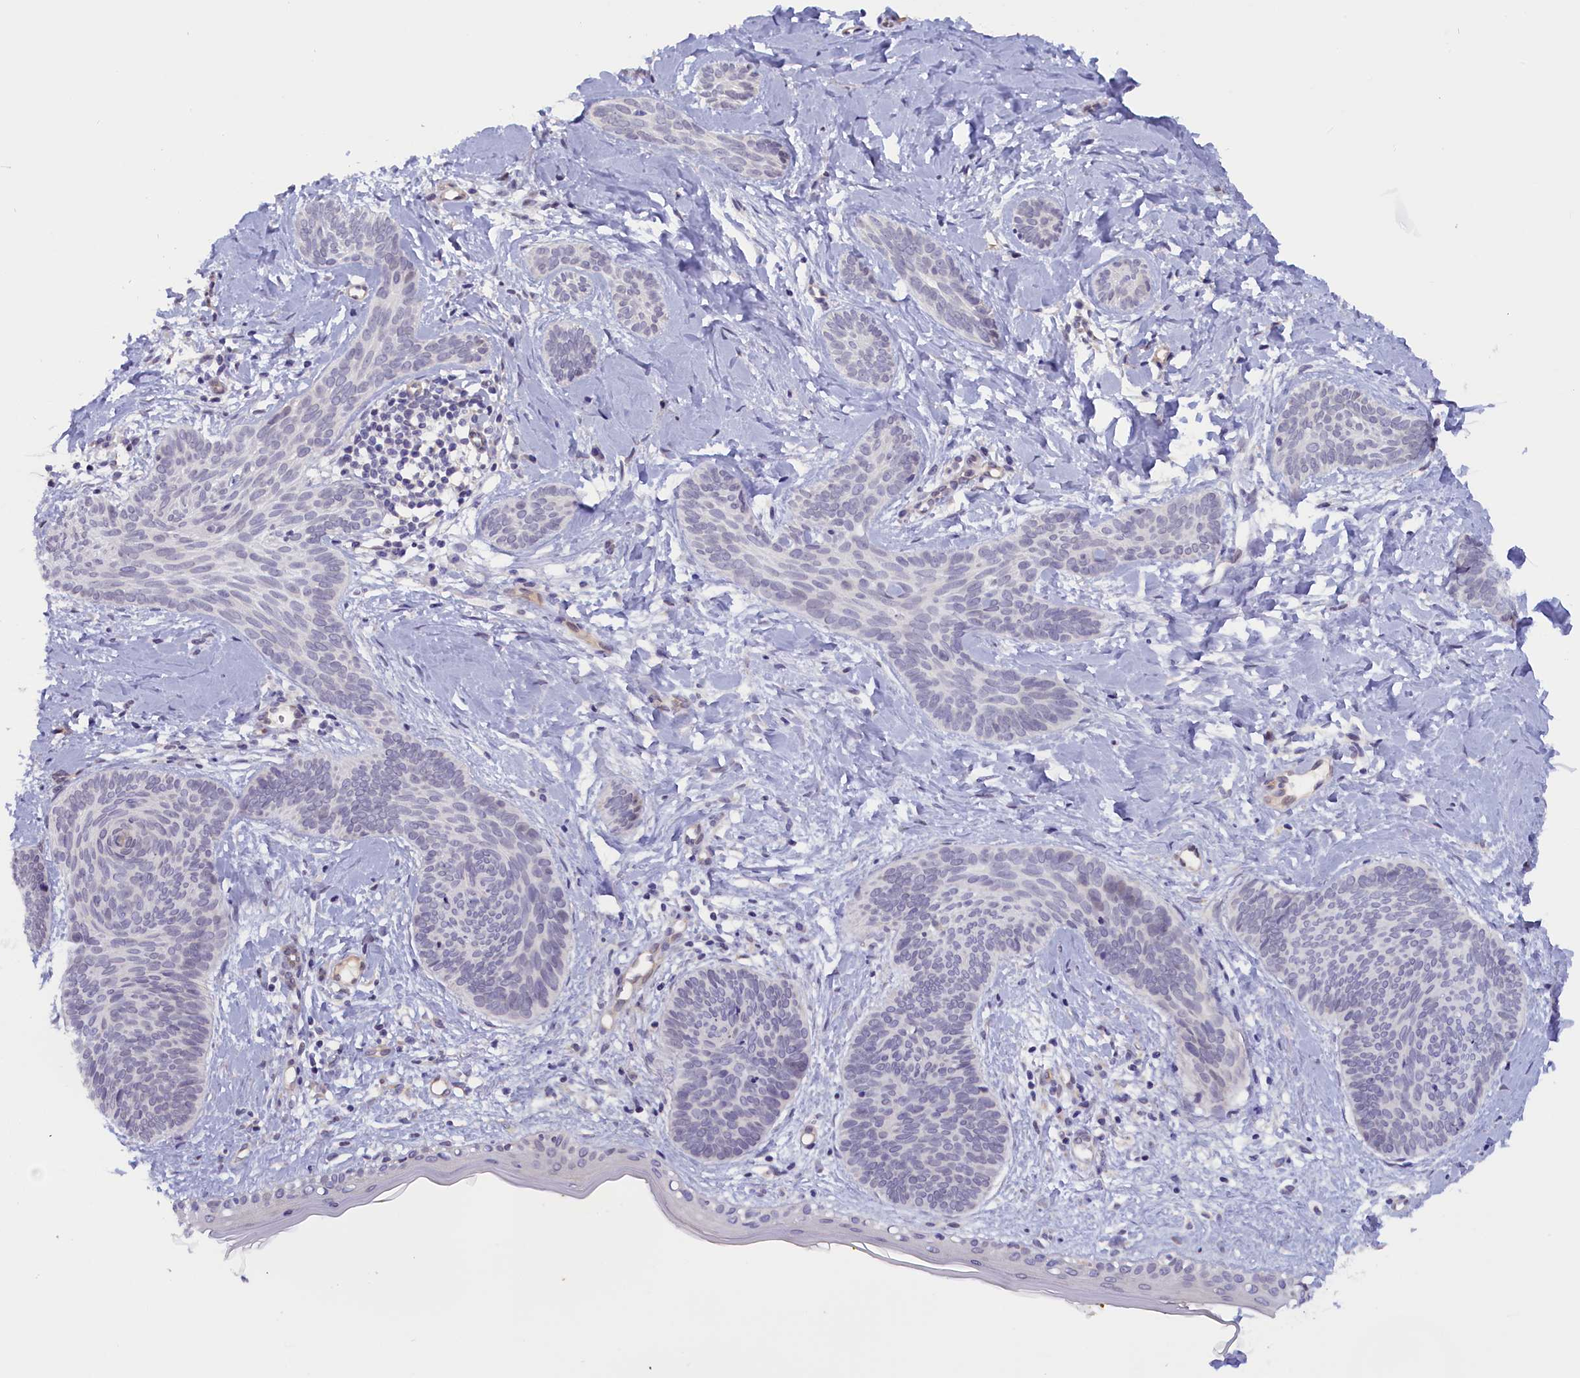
{"staining": {"intensity": "negative", "quantity": "none", "location": "none"}, "tissue": "skin cancer", "cell_type": "Tumor cells", "image_type": "cancer", "snomed": [{"axis": "morphology", "description": "Basal cell carcinoma"}, {"axis": "topography", "description": "Skin"}], "caption": "High magnification brightfield microscopy of skin cancer (basal cell carcinoma) stained with DAB (brown) and counterstained with hematoxylin (blue): tumor cells show no significant staining.", "gene": "IGFALS", "patient": {"sex": "female", "age": 81}}